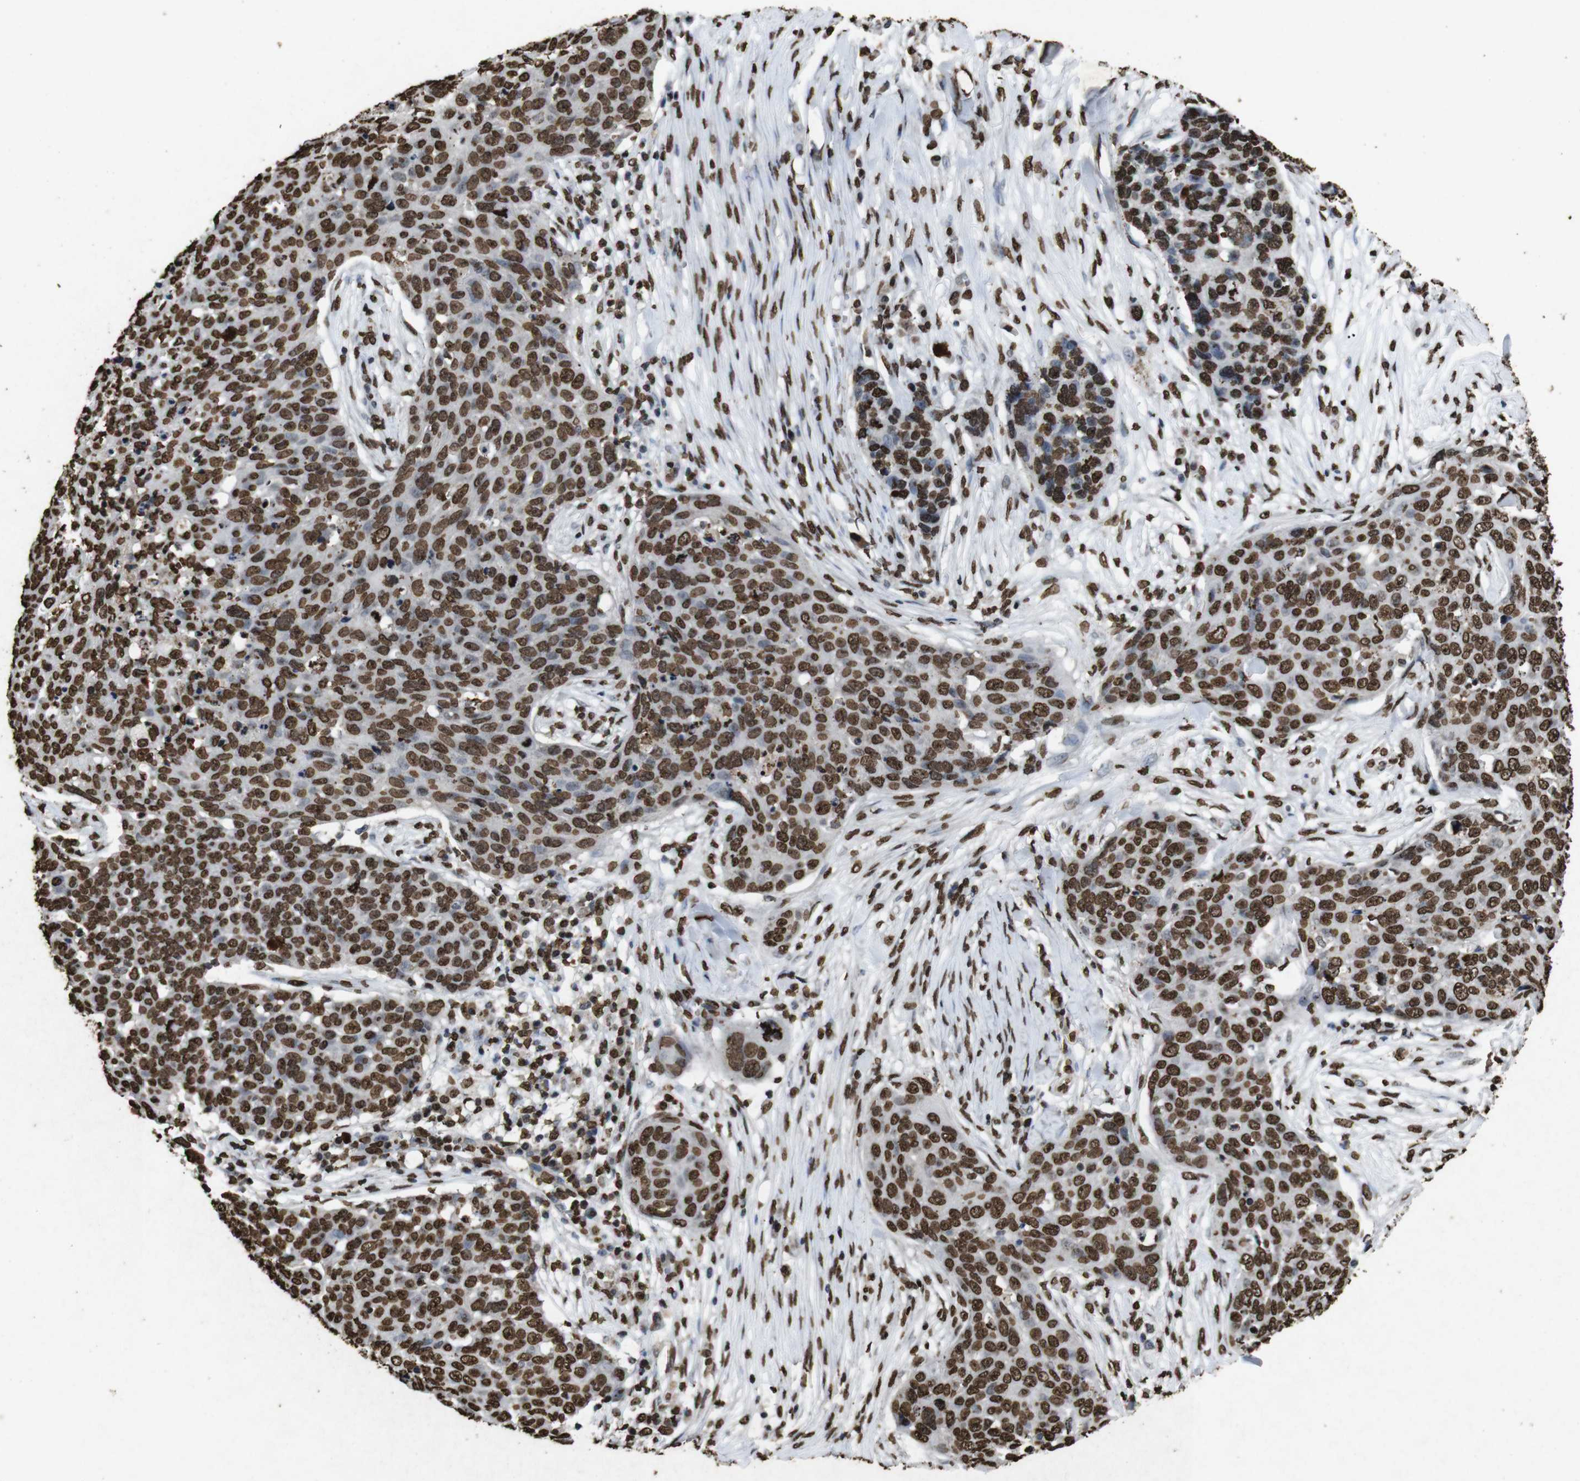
{"staining": {"intensity": "strong", "quantity": ">75%", "location": "nuclear"}, "tissue": "skin cancer", "cell_type": "Tumor cells", "image_type": "cancer", "snomed": [{"axis": "morphology", "description": "Squamous cell carcinoma in situ, NOS"}, {"axis": "morphology", "description": "Squamous cell carcinoma, NOS"}, {"axis": "topography", "description": "Skin"}], "caption": "This is a micrograph of immunohistochemistry (IHC) staining of skin cancer, which shows strong staining in the nuclear of tumor cells.", "gene": "MDM2", "patient": {"sex": "male", "age": 93}}